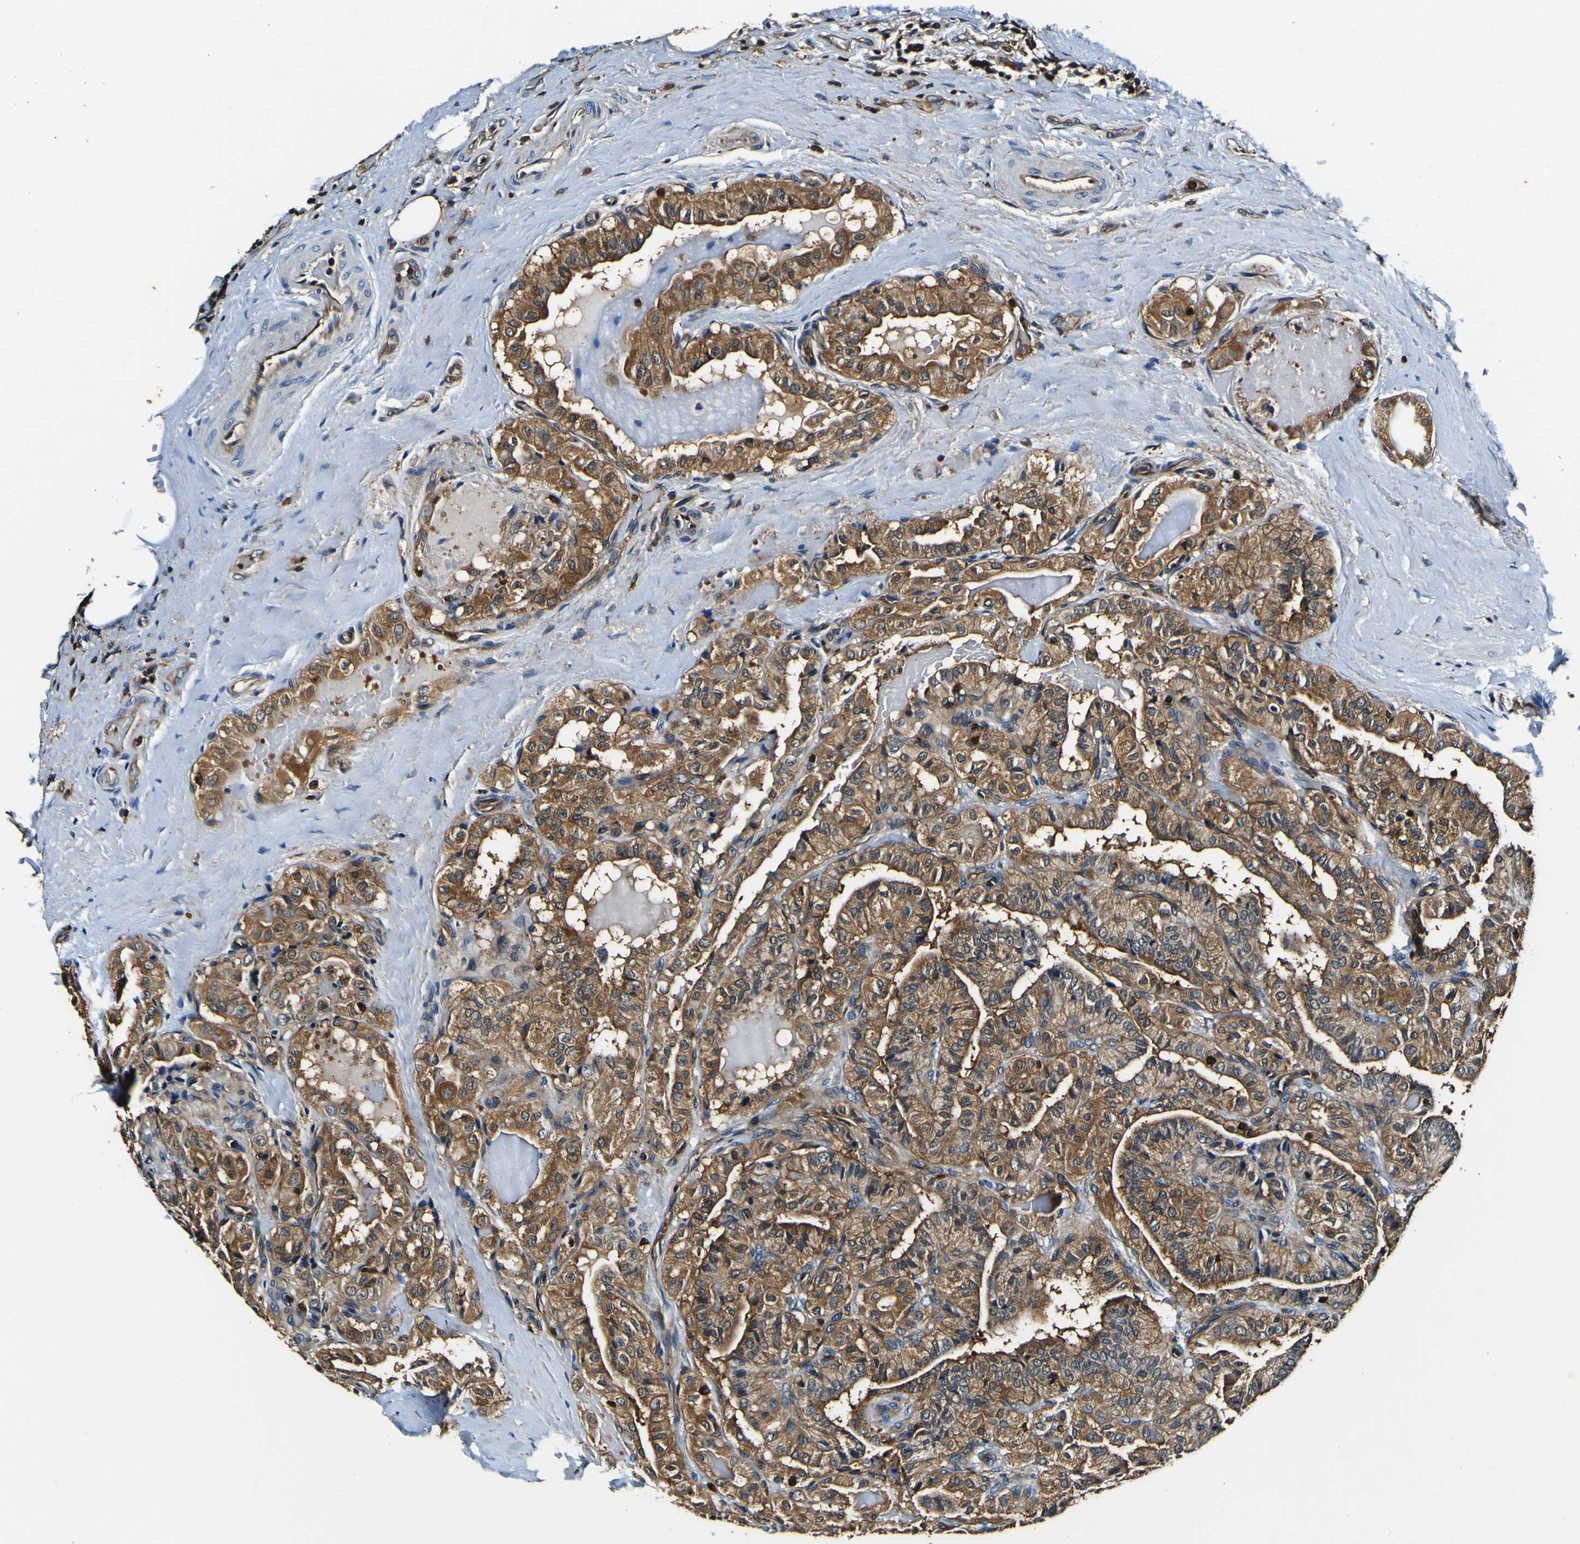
{"staining": {"intensity": "strong", "quantity": ">75%", "location": "cytoplasmic/membranous"}, "tissue": "thyroid cancer", "cell_type": "Tumor cells", "image_type": "cancer", "snomed": [{"axis": "morphology", "description": "Papillary adenocarcinoma, NOS"}, {"axis": "topography", "description": "Thyroid gland"}], "caption": "Human papillary adenocarcinoma (thyroid) stained with a brown dye reveals strong cytoplasmic/membranous positive staining in approximately >75% of tumor cells.", "gene": "RHOT2", "patient": {"sex": "male", "age": 77}}